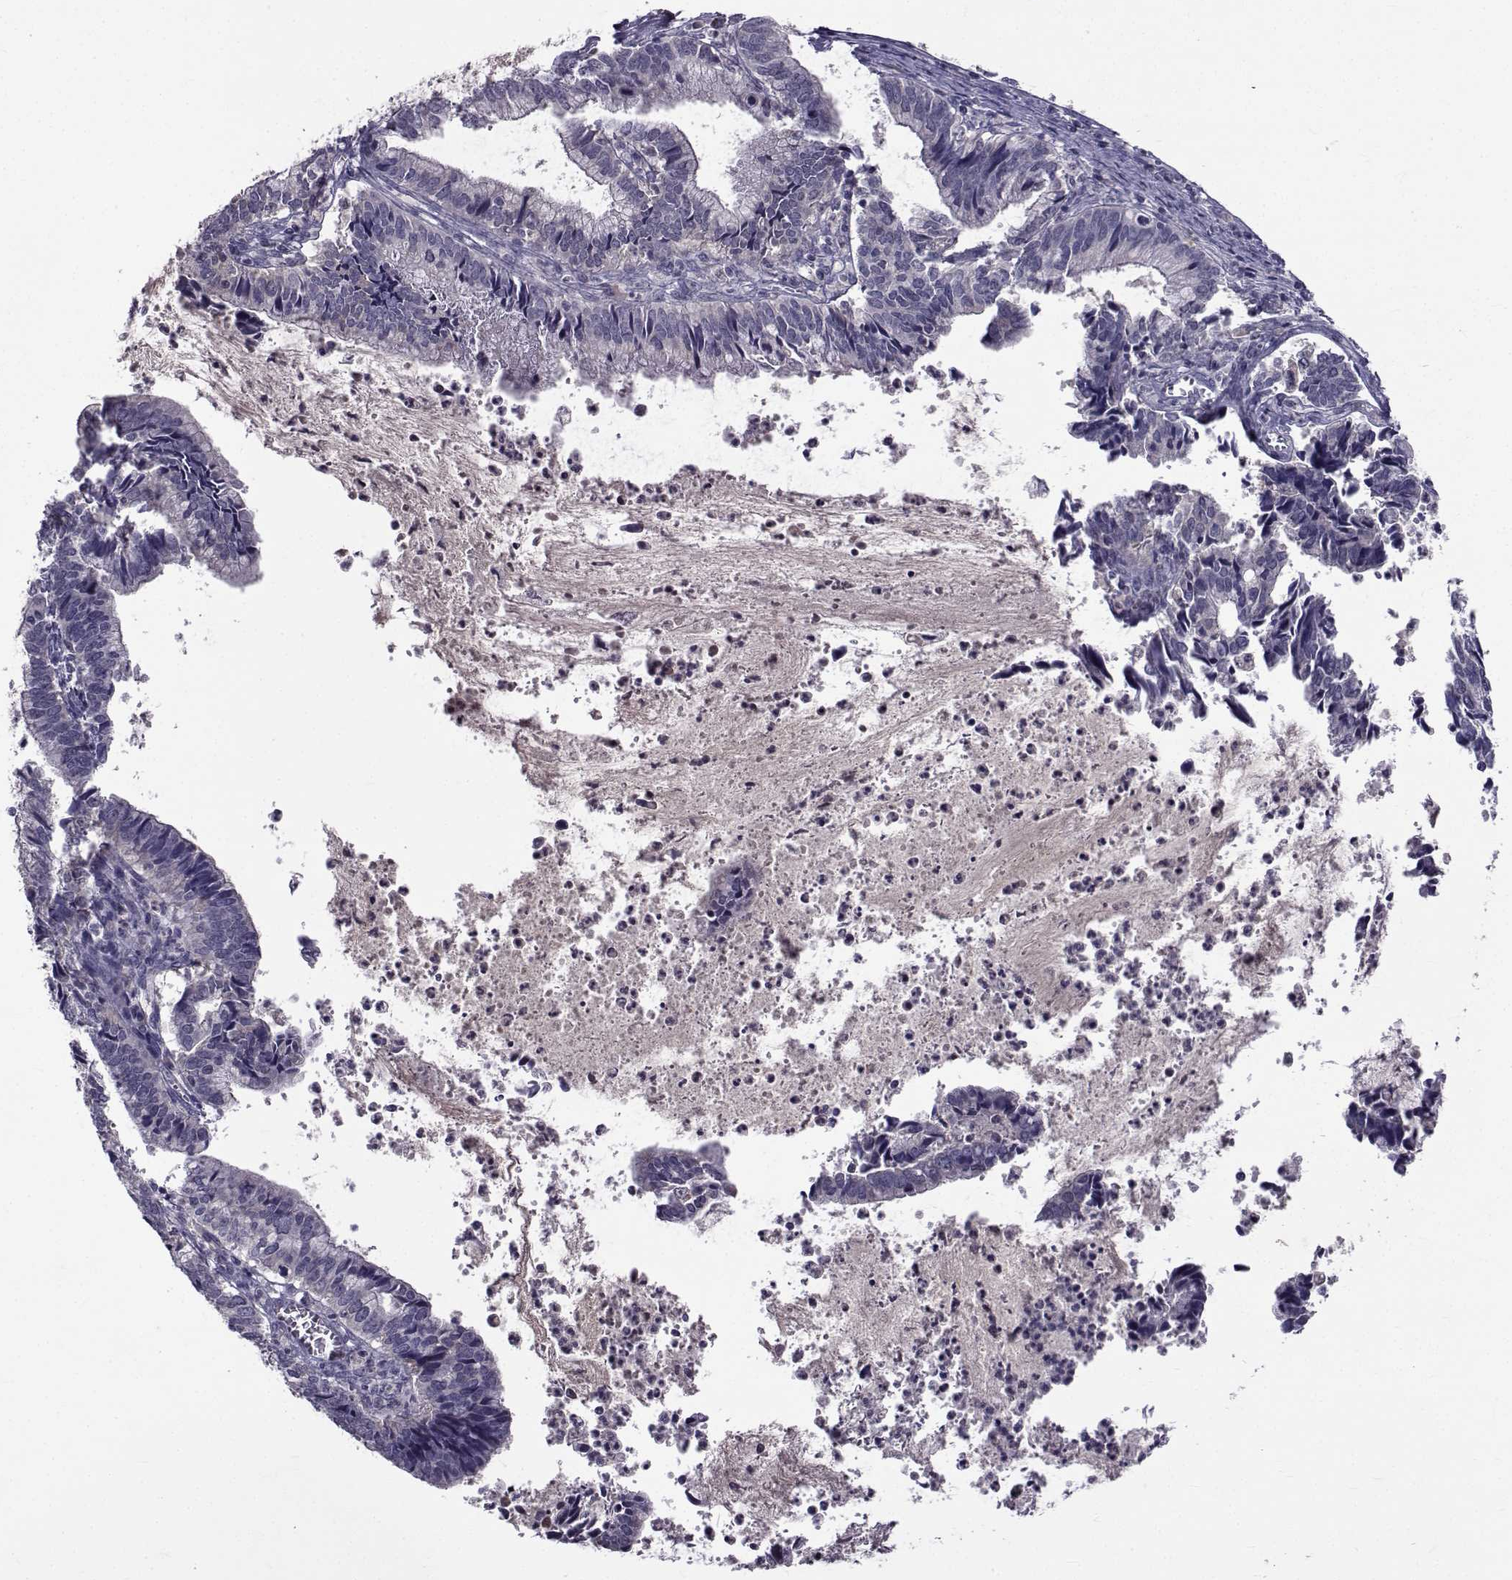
{"staining": {"intensity": "negative", "quantity": "none", "location": "none"}, "tissue": "cervical cancer", "cell_type": "Tumor cells", "image_type": "cancer", "snomed": [{"axis": "morphology", "description": "Adenocarcinoma, NOS"}, {"axis": "topography", "description": "Cervix"}], "caption": "Immunohistochemical staining of cervical cancer reveals no significant staining in tumor cells.", "gene": "TNFRSF11B", "patient": {"sex": "female", "age": 42}}